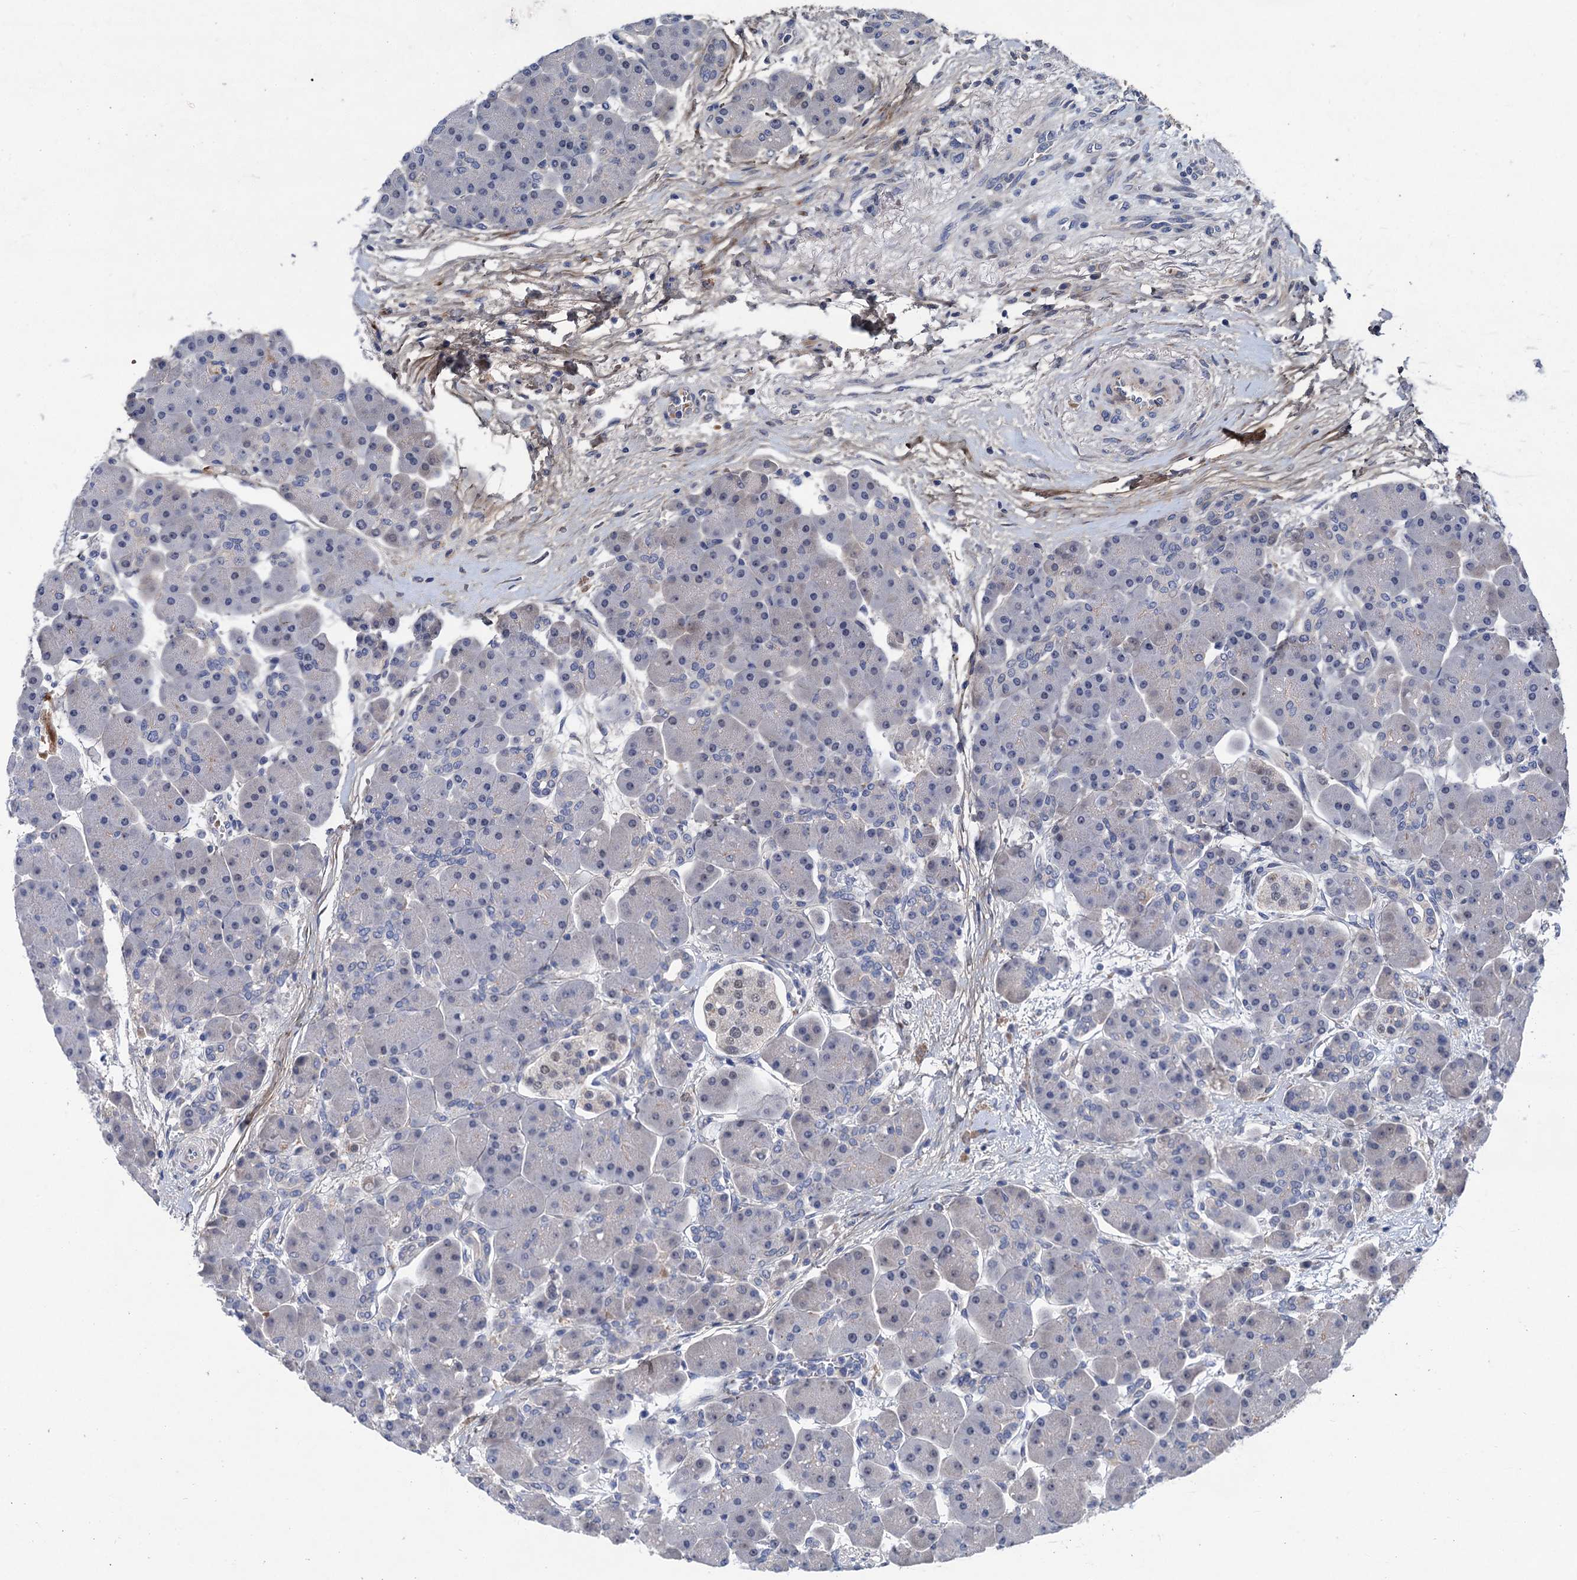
{"staining": {"intensity": "negative", "quantity": "none", "location": "none"}, "tissue": "pancreas", "cell_type": "Exocrine glandular cells", "image_type": "normal", "snomed": [{"axis": "morphology", "description": "Normal tissue, NOS"}, {"axis": "topography", "description": "Pancreas"}], "caption": "Image shows no protein positivity in exocrine glandular cells of normal pancreas.", "gene": "TRAF7", "patient": {"sex": "male", "age": 66}}